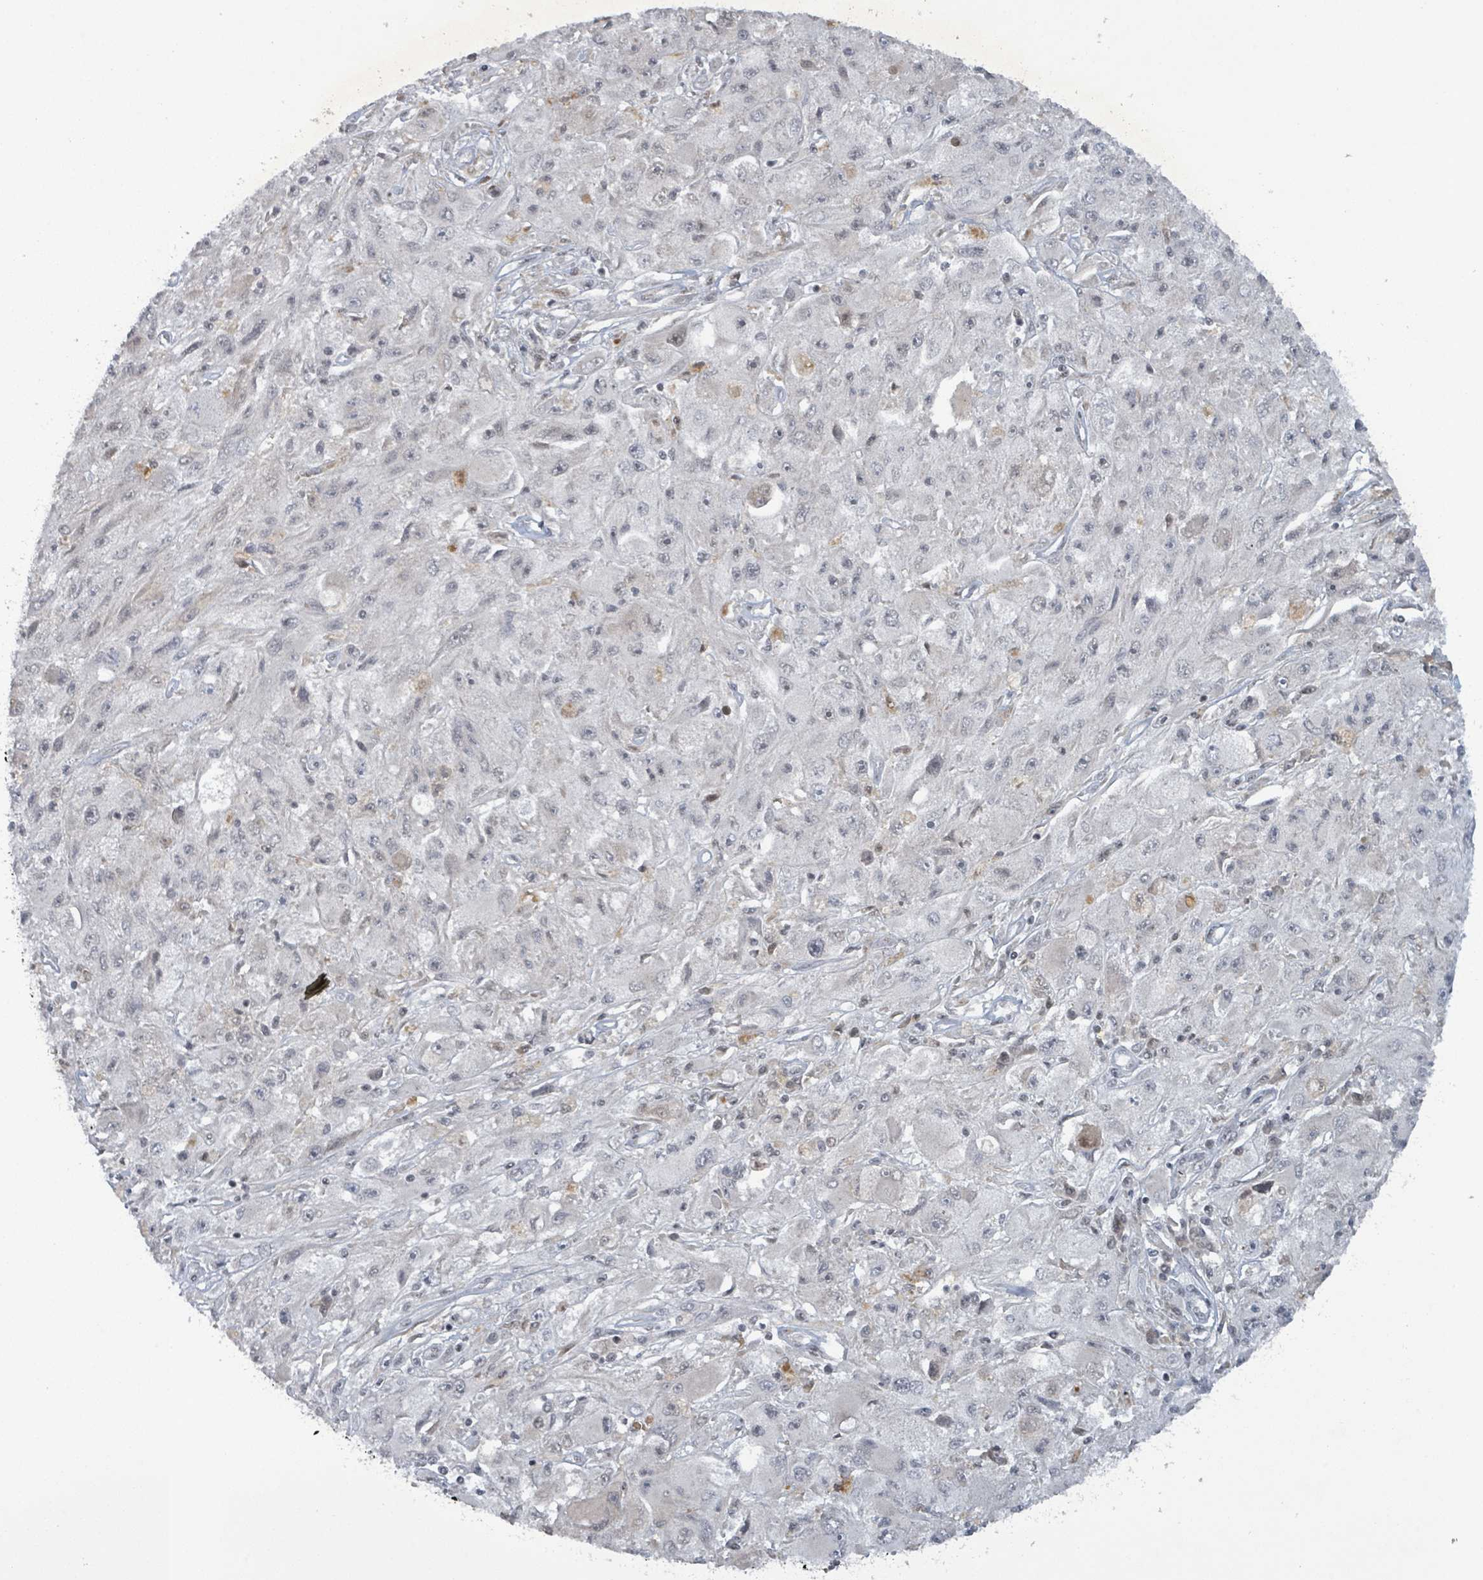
{"staining": {"intensity": "negative", "quantity": "none", "location": "none"}, "tissue": "melanoma", "cell_type": "Tumor cells", "image_type": "cancer", "snomed": [{"axis": "morphology", "description": "Malignant melanoma, Metastatic site"}, {"axis": "topography", "description": "Skin"}], "caption": "This is an immunohistochemistry (IHC) micrograph of melanoma. There is no positivity in tumor cells.", "gene": "BANP", "patient": {"sex": "male", "age": 53}}